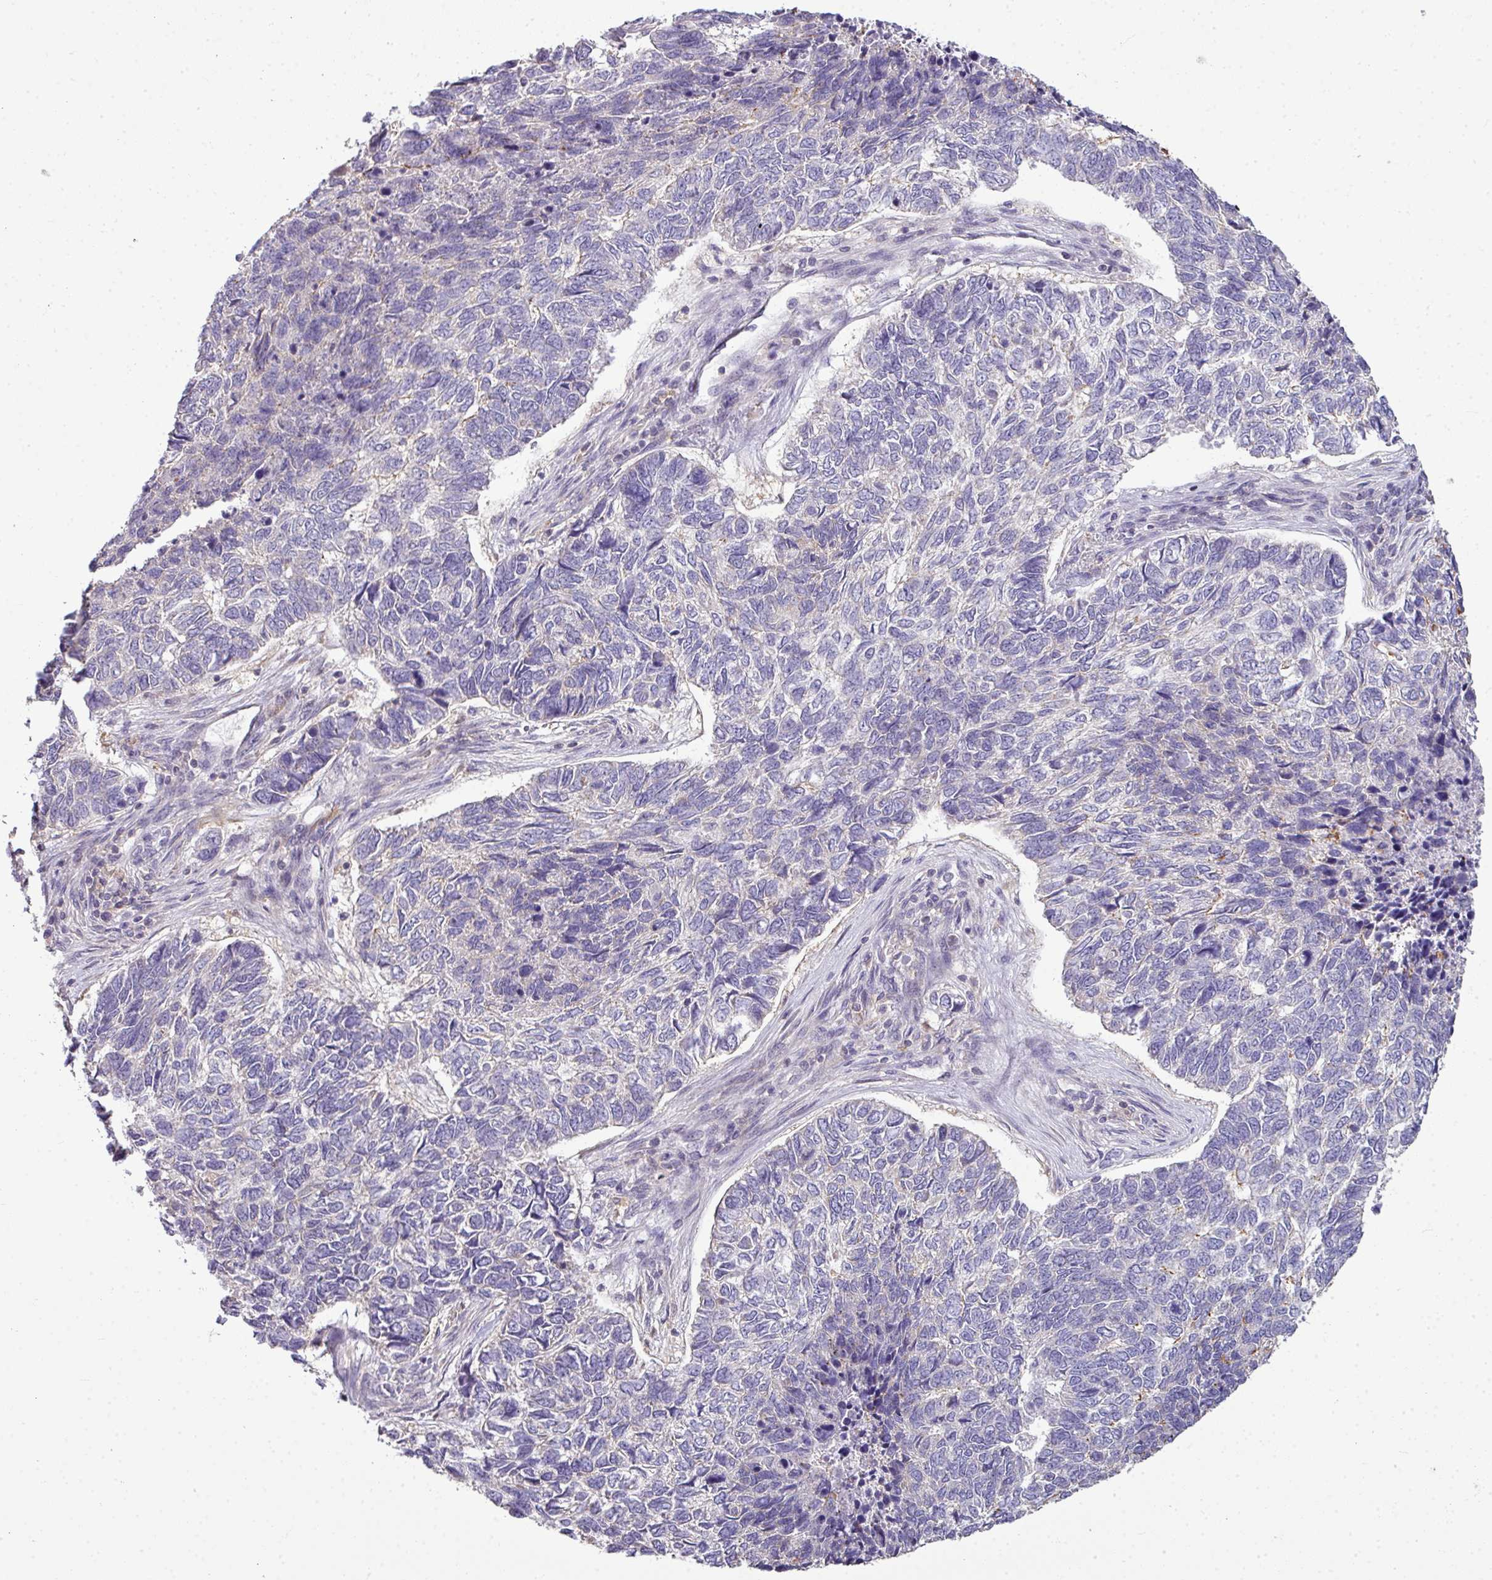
{"staining": {"intensity": "negative", "quantity": "none", "location": "none"}, "tissue": "skin cancer", "cell_type": "Tumor cells", "image_type": "cancer", "snomed": [{"axis": "morphology", "description": "Basal cell carcinoma"}, {"axis": "topography", "description": "Skin"}], "caption": "Human skin basal cell carcinoma stained for a protein using immunohistochemistry reveals no expression in tumor cells.", "gene": "STAT5A", "patient": {"sex": "female", "age": 65}}